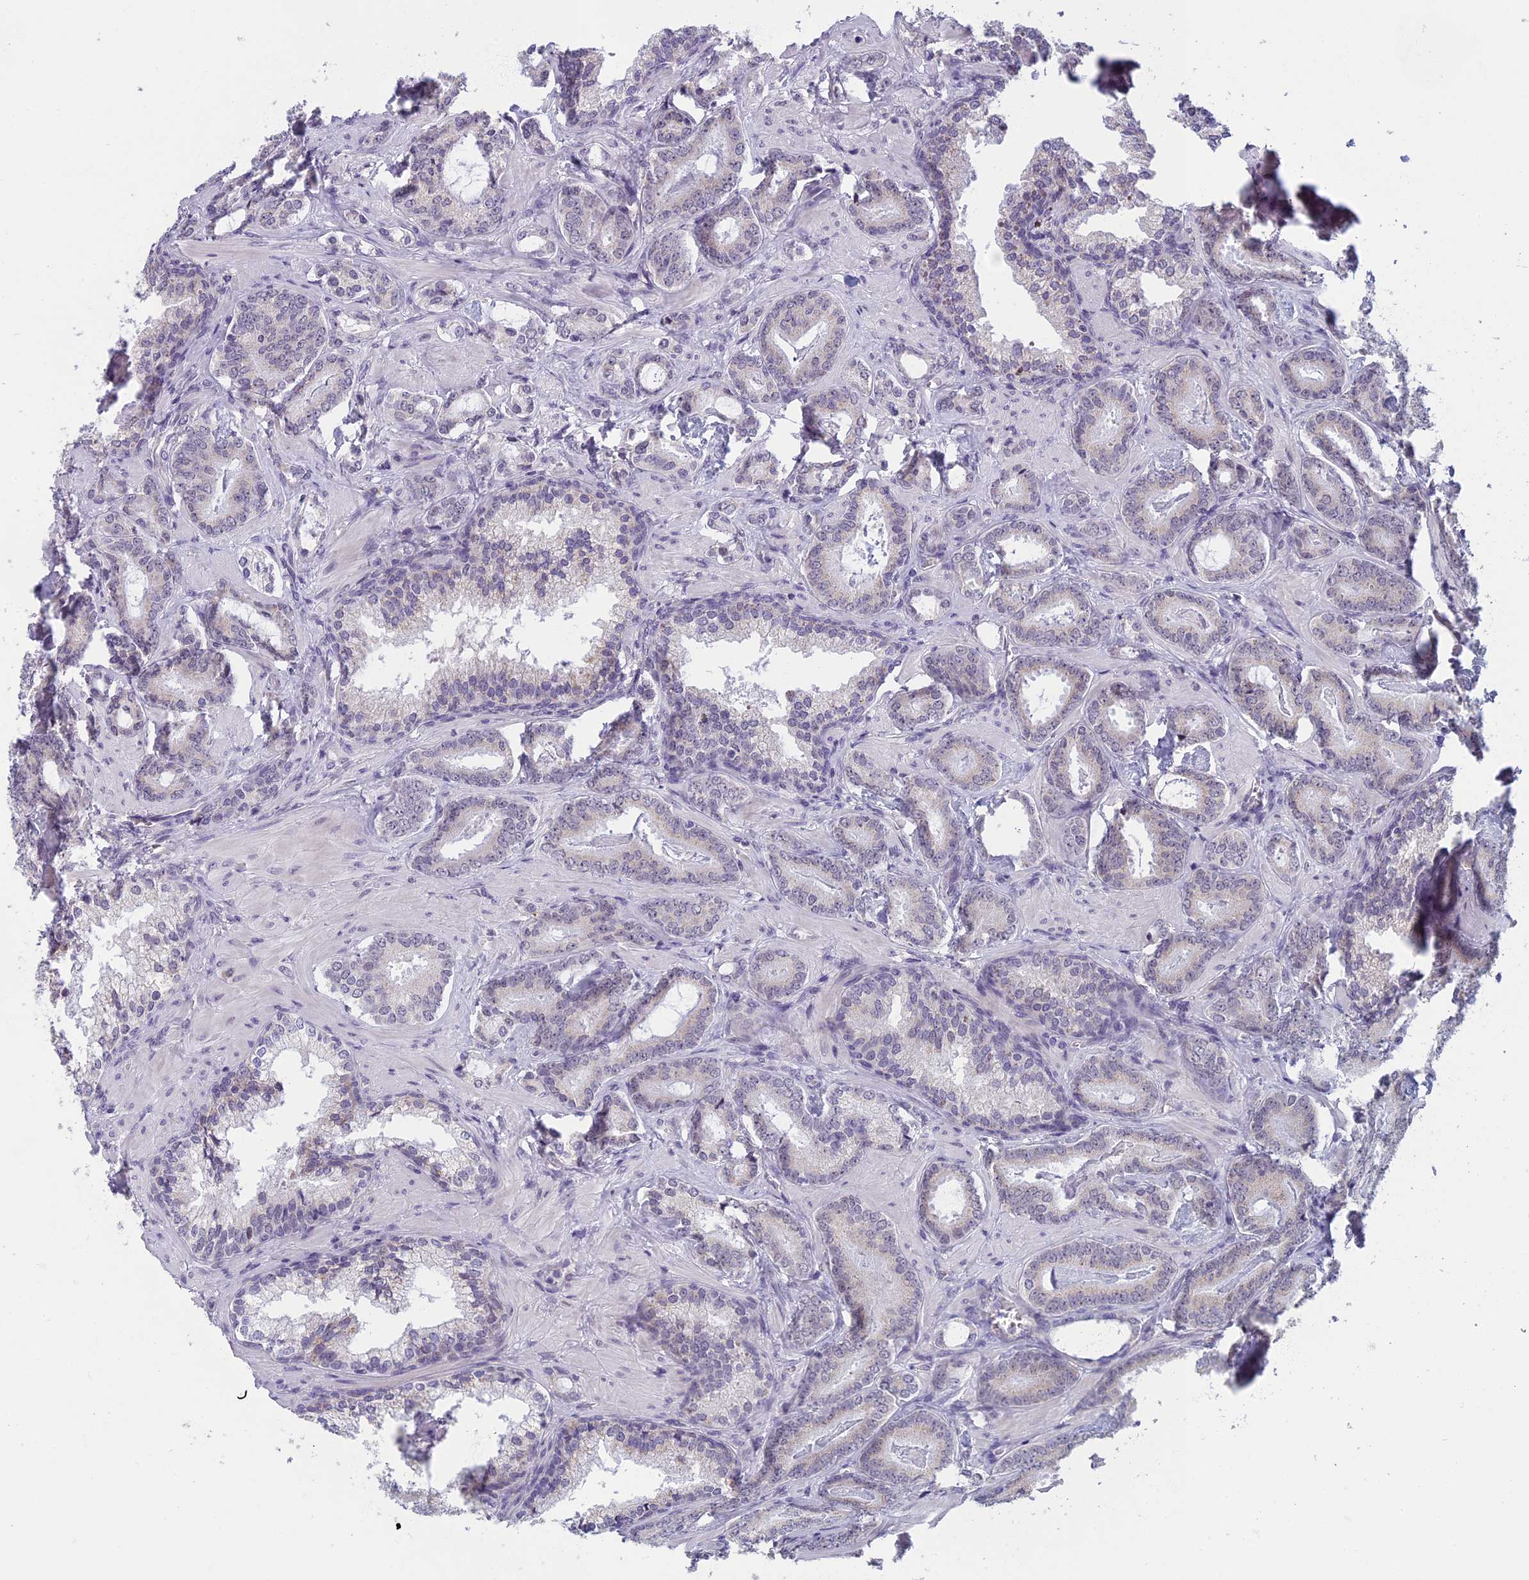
{"staining": {"intensity": "negative", "quantity": "none", "location": "none"}, "tissue": "prostate cancer", "cell_type": "Tumor cells", "image_type": "cancer", "snomed": [{"axis": "morphology", "description": "Adenocarcinoma, Low grade"}, {"axis": "topography", "description": "Prostate"}], "caption": "DAB immunohistochemical staining of human prostate cancer exhibits no significant positivity in tumor cells. Nuclei are stained in blue.", "gene": "MORF4L1", "patient": {"sex": "male", "age": 60}}